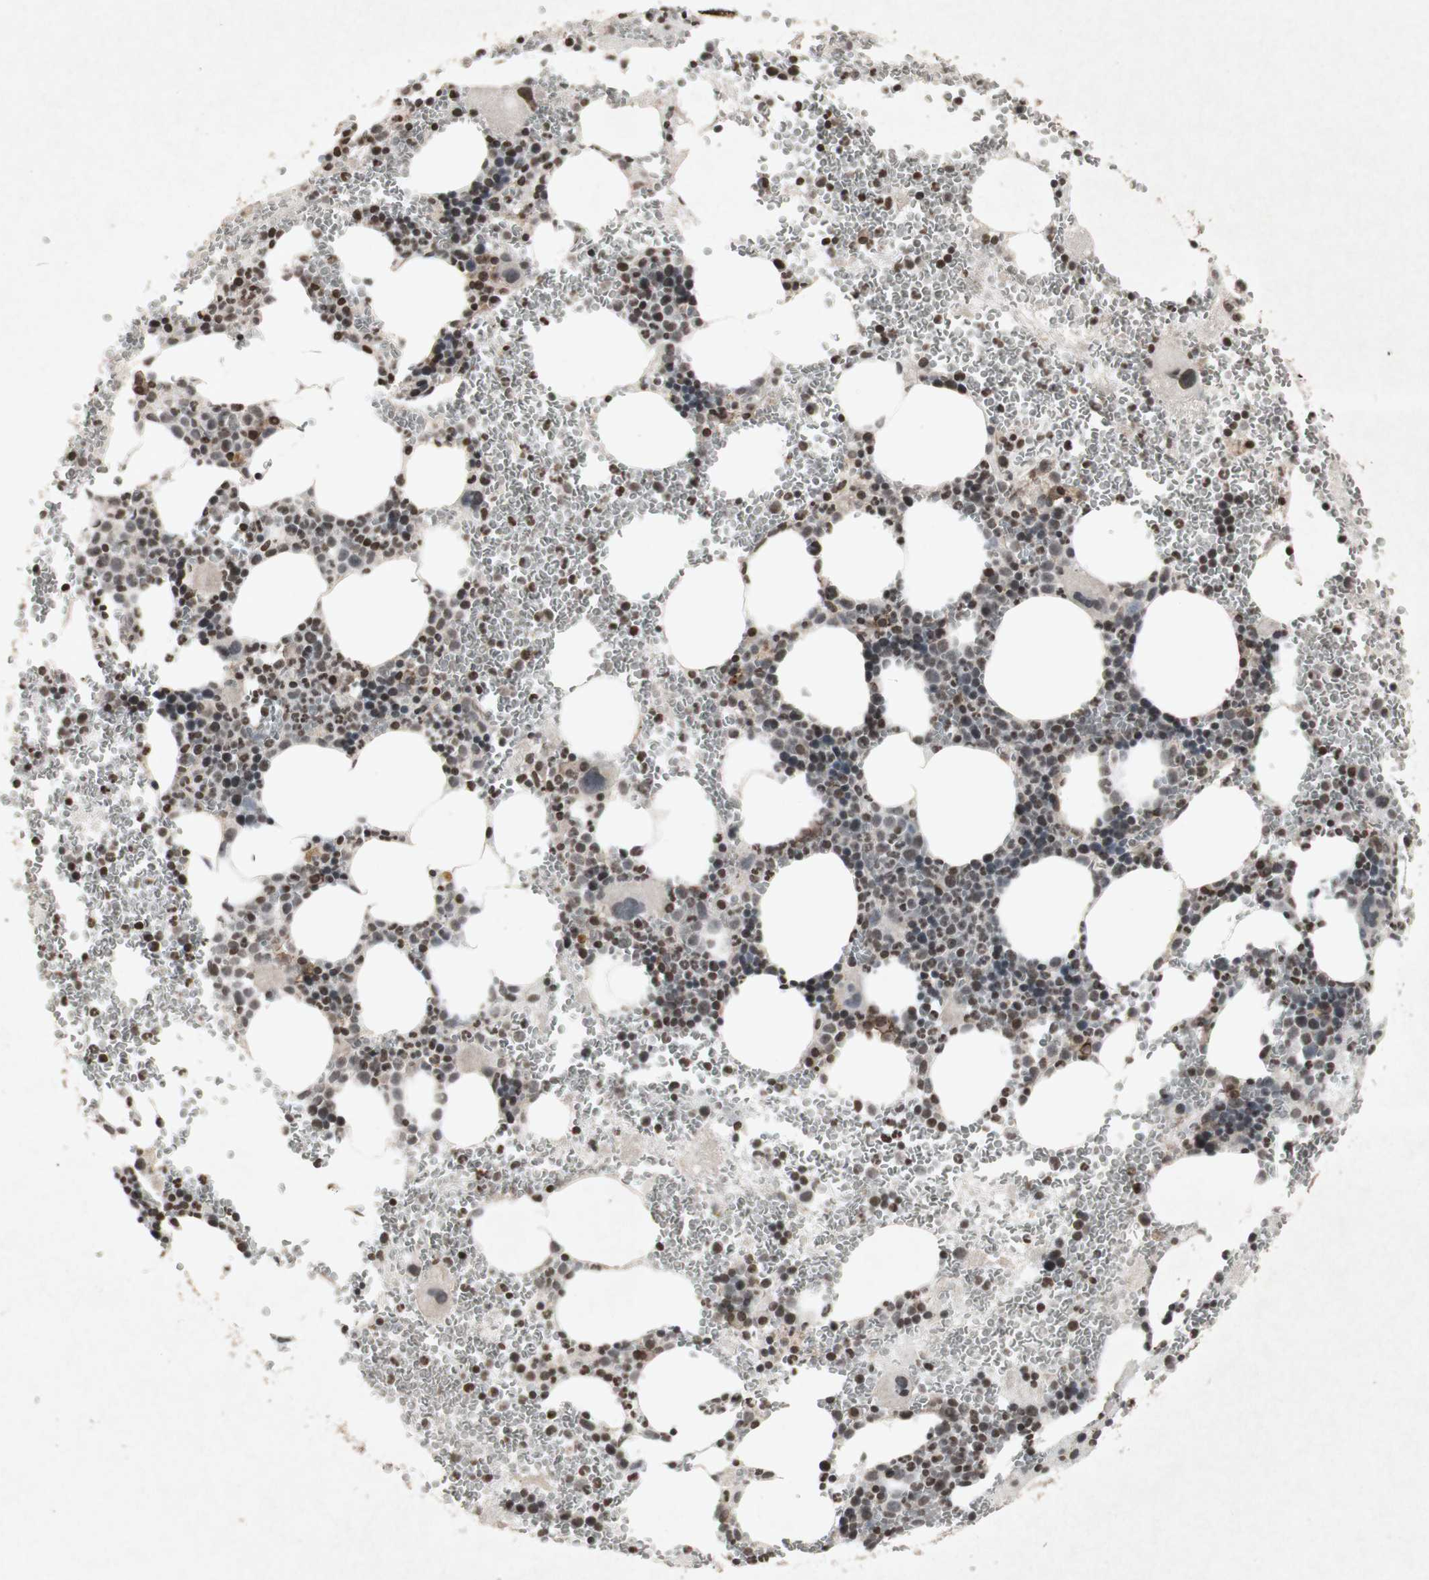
{"staining": {"intensity": "strong", "quantity": "25%-75%", "location": "nuclear"}, "tissue": "bone marrow", "cell_type": "Hematopoietic cells", "image_type": "normal", "snomed": [{"axis": "morphology", "description": "Normal tissue, NOS"}, {"axis": "morphology", "description": "Inflammation, NOS"}, {"axis": "topography", "description": "Bone marrow"}], "caption": "The micrograph demonstrates staining of benign bone marrow, revealing strong nuclear protein expression (brown color) within hematopoietic cells.", "gene": "PLXNA1", "patient": {"sex": "female", "age": 76}}